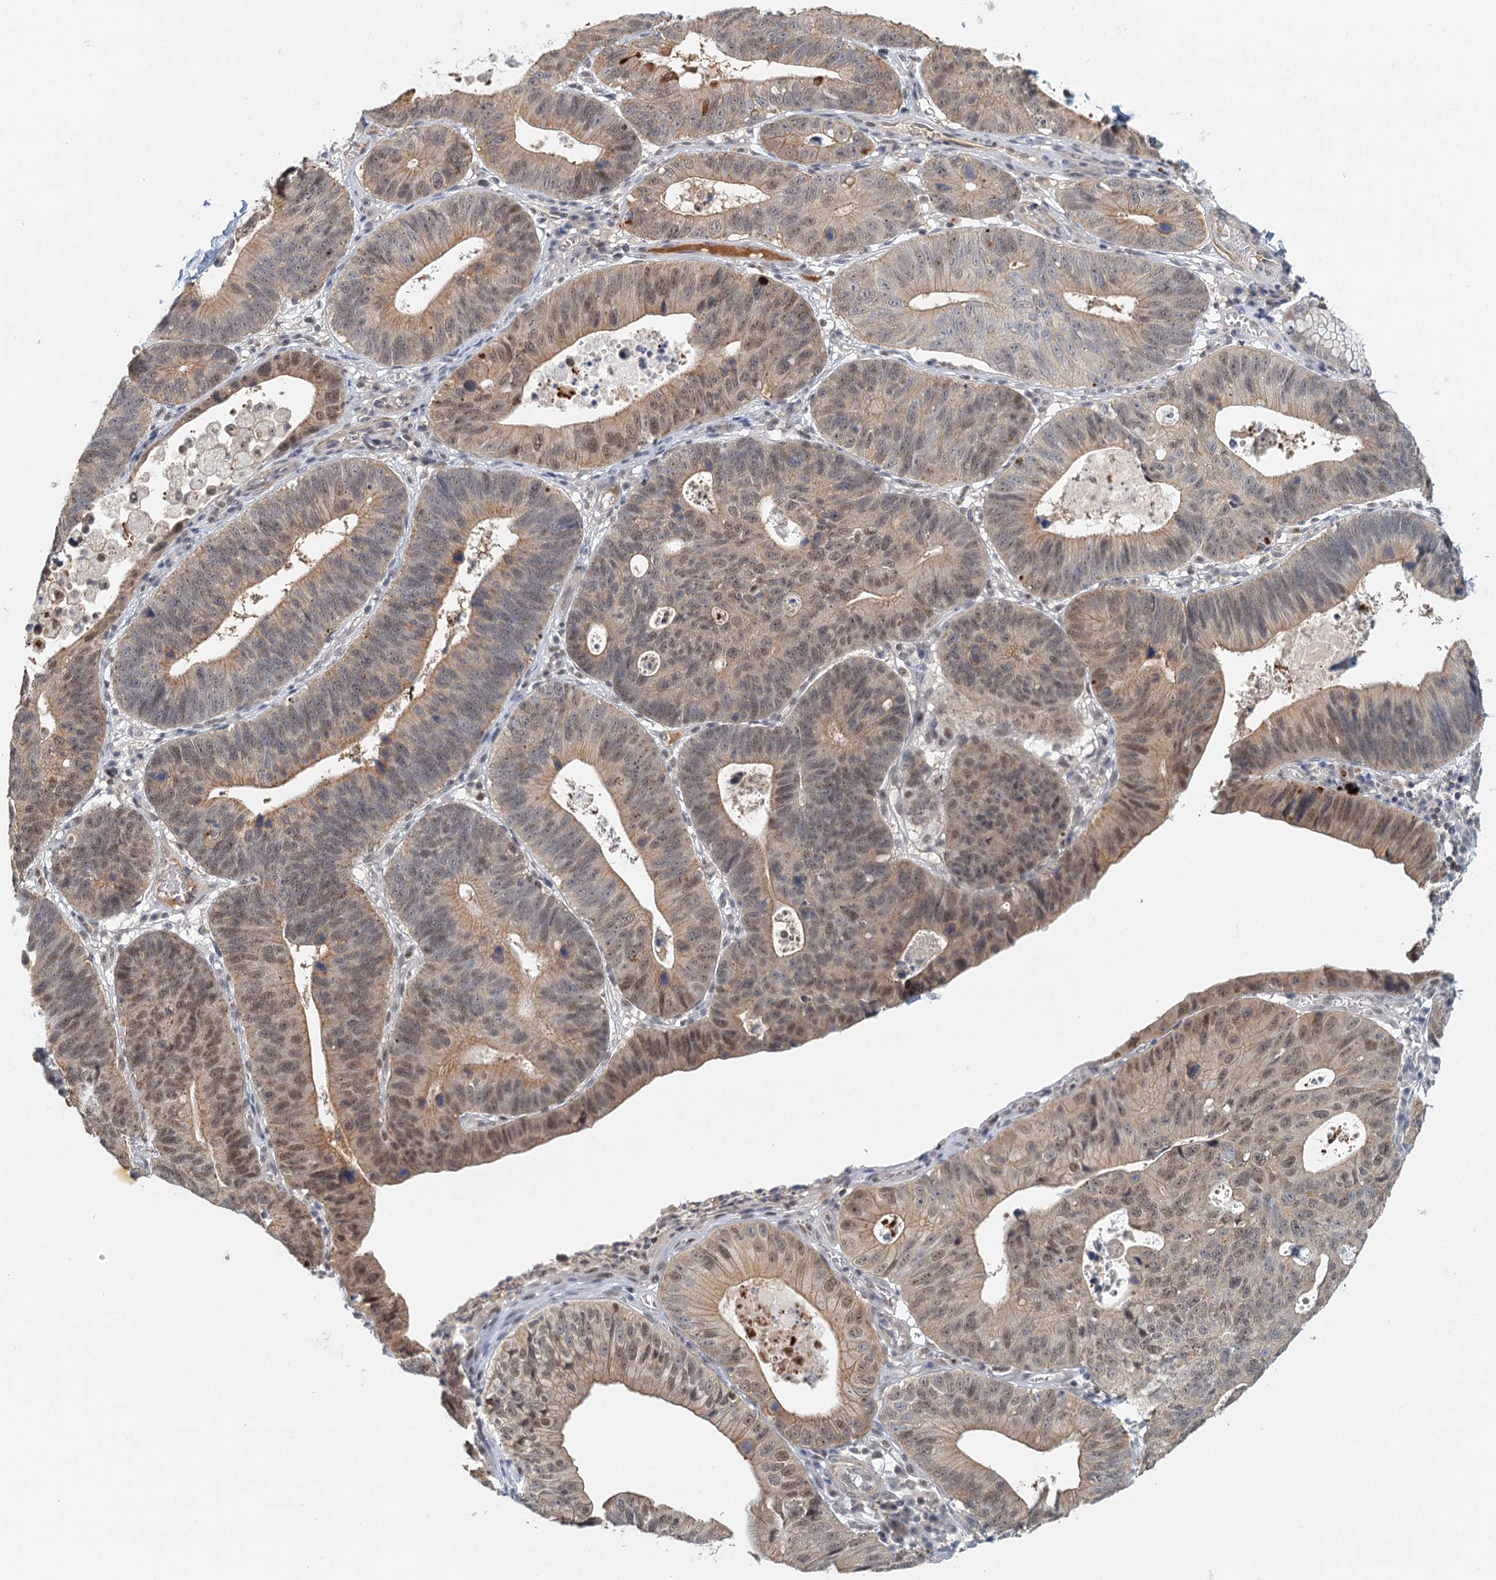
{"staining": {"intensity": "moderate", "quantity": "25%-75%", "location": "cytoplasmic/membranous,nuclear"}, "tissue": "stomach cancer", "cell_type": "Tumor cells", "image_type": "cancer", "snomed": [{"axis": "morphology", "description": "Adenocarcinoma, NOS"}, {"axis": "topography", "description": "Stomach"}], "caption": "Brown immunohistochemical staining in human stomach cancer exhibits moderate cytoplasmic/membranous and nuclear staining in about 25%-75% of tumor cells.", "gene": "GPATCH11", "patient": {"sex": "male", "age": 59}}